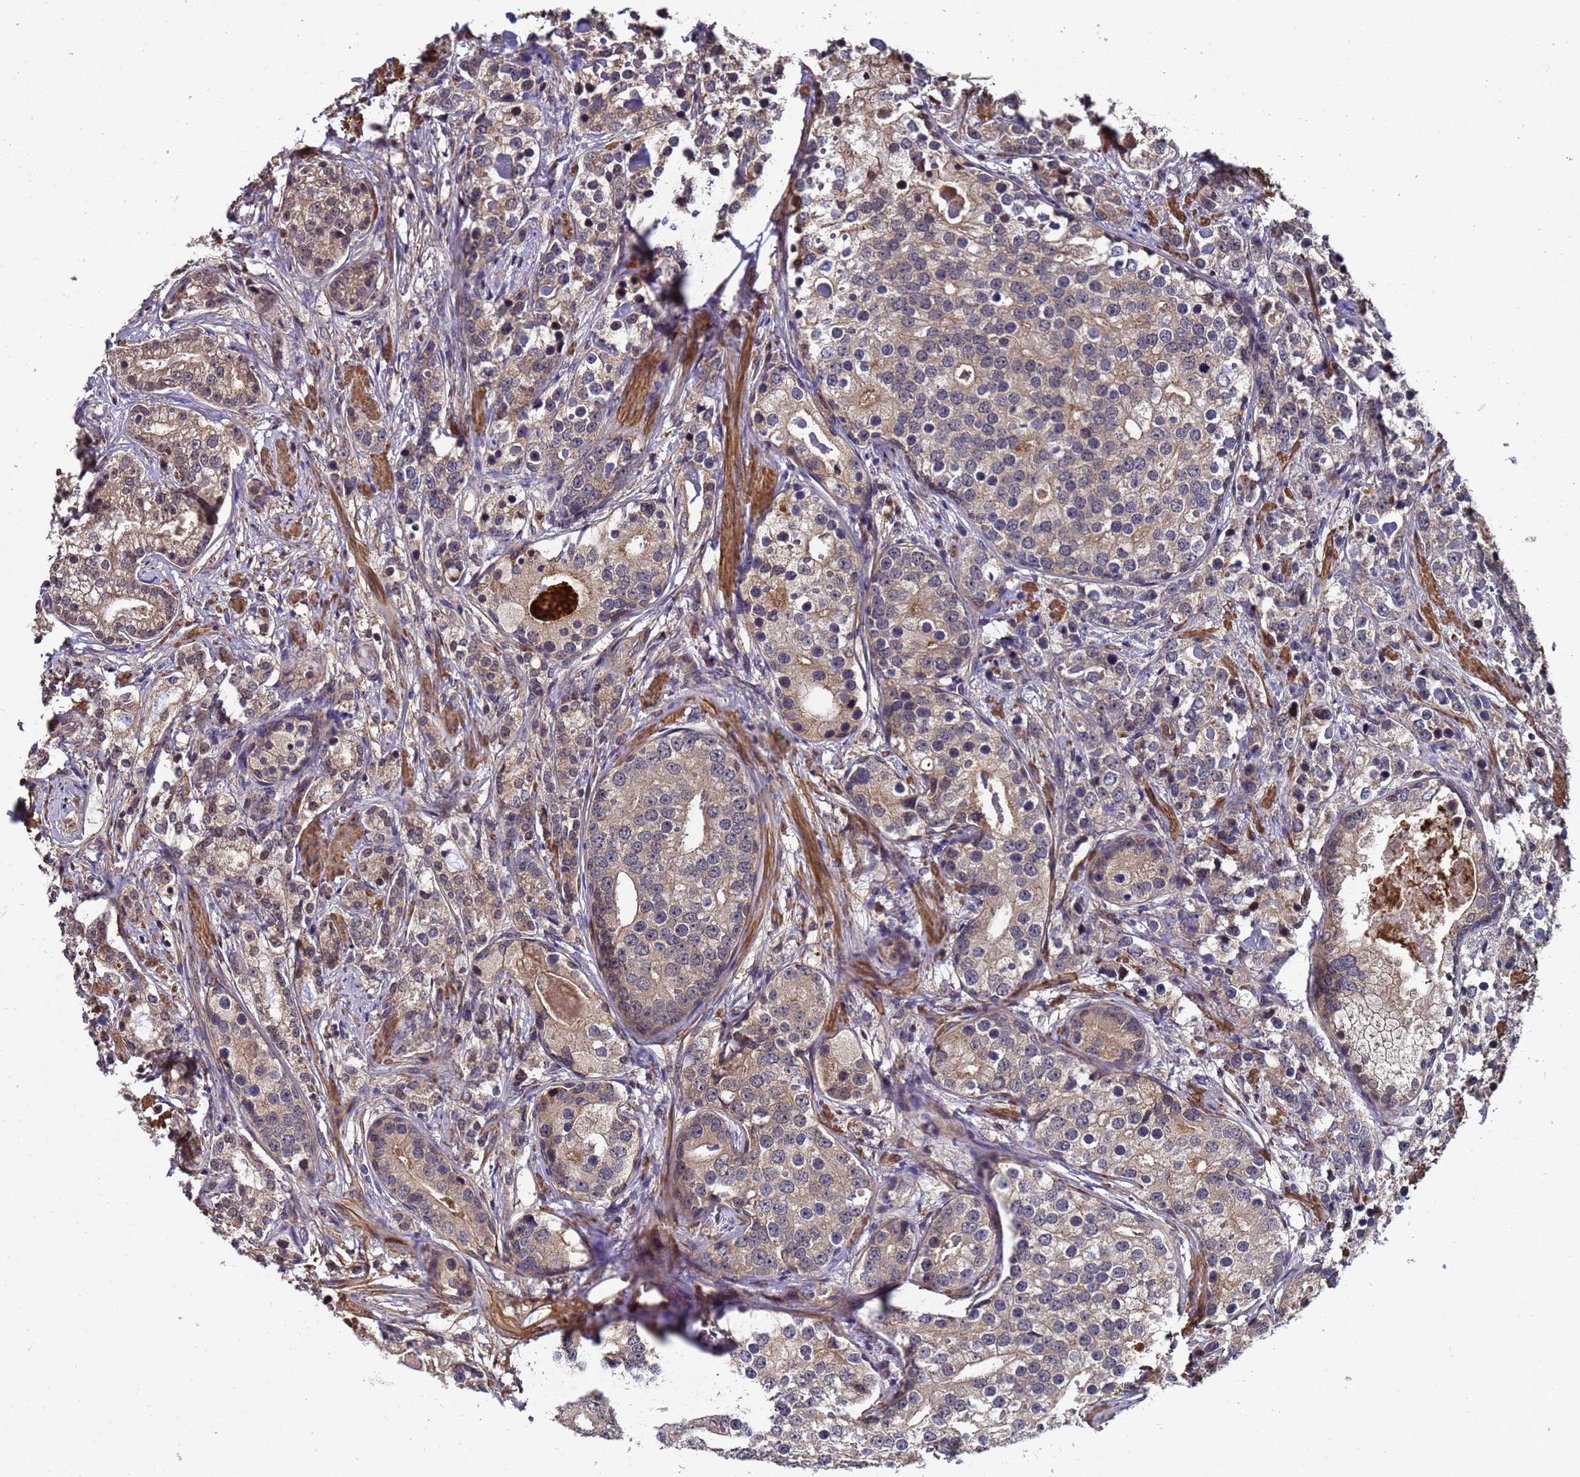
{"staining": {"intensity": "weak", "quantity": ">75%", "location": "cytoplasmic/membranous"}, "tissue": "prostate cancer", "cell_type": "Tumor cells", "image_type": "cancer", "snomed": [{"axis": "morphology", "description": "Adenocarcinoma, High grade"}, {"axis": "topography", "description": "Prostate"}], "caption": "Immunohistochemistry (IHC) of prostate adenocarcinoma (high-grade) shows low levels of weak cytoplasmic/membranous expression in approximately >75% of tumor cells.", "gene": "GSTCD", "patient": {"sex": "male", "age": 69}}